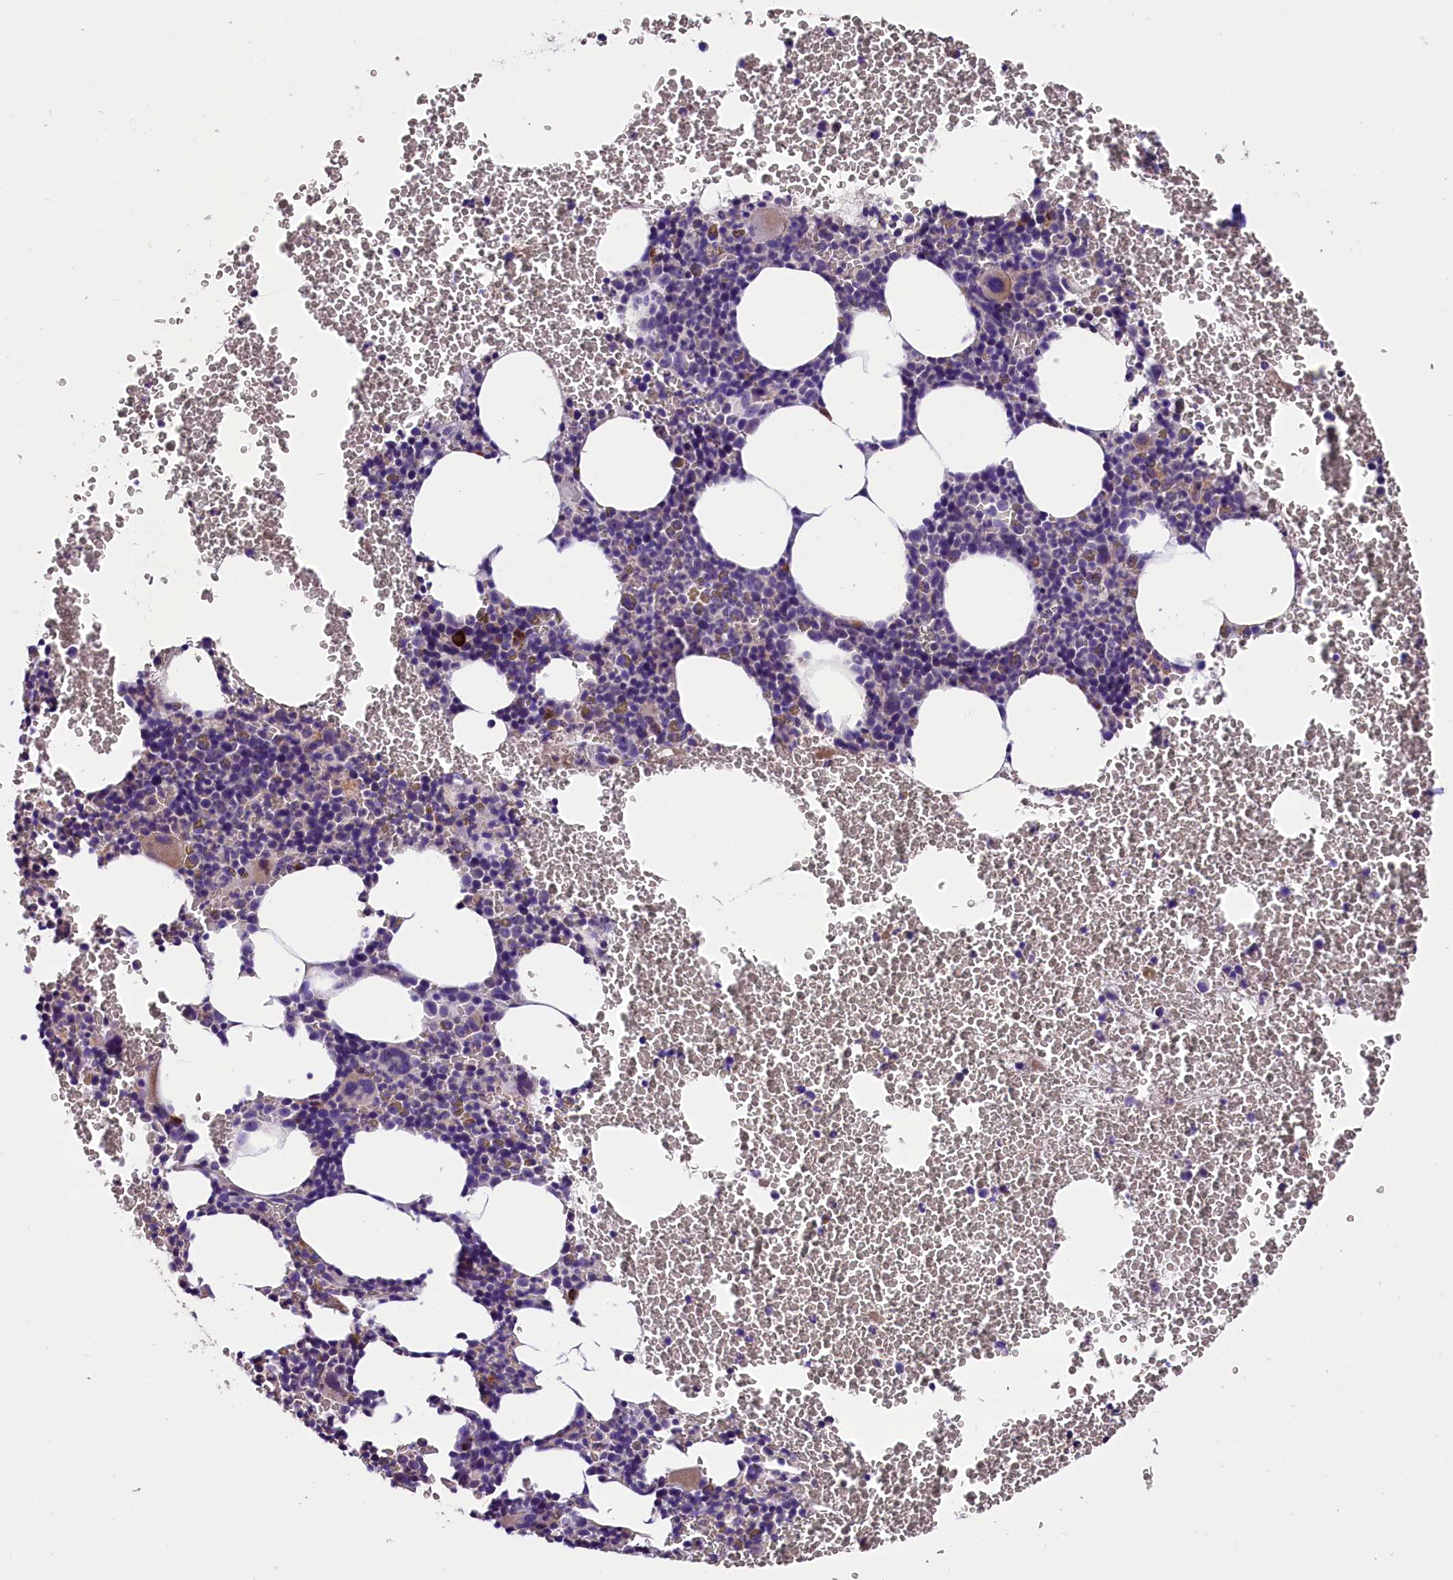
{"staining": {"intensity": "moderate", "quantity": "<25%", "location": "cytoplasmic/membranous"}, "tissue": "bone marrow", "cell_type": "Hematopoietic cells", "image_type": "normal", "snomed": [{"axis": "morphology", "description": "Normal tissue, NOS"}, {"axis": "topography", "description": "Bone marrow"}], "caption": "Hematopoietic cells reveal low levels of moderate cytoplasmic/membranous expression in about <25% of cells in normal bone marrow.", "gene": "MEX3B", "patient": {"sex": "male", "age": 75}}